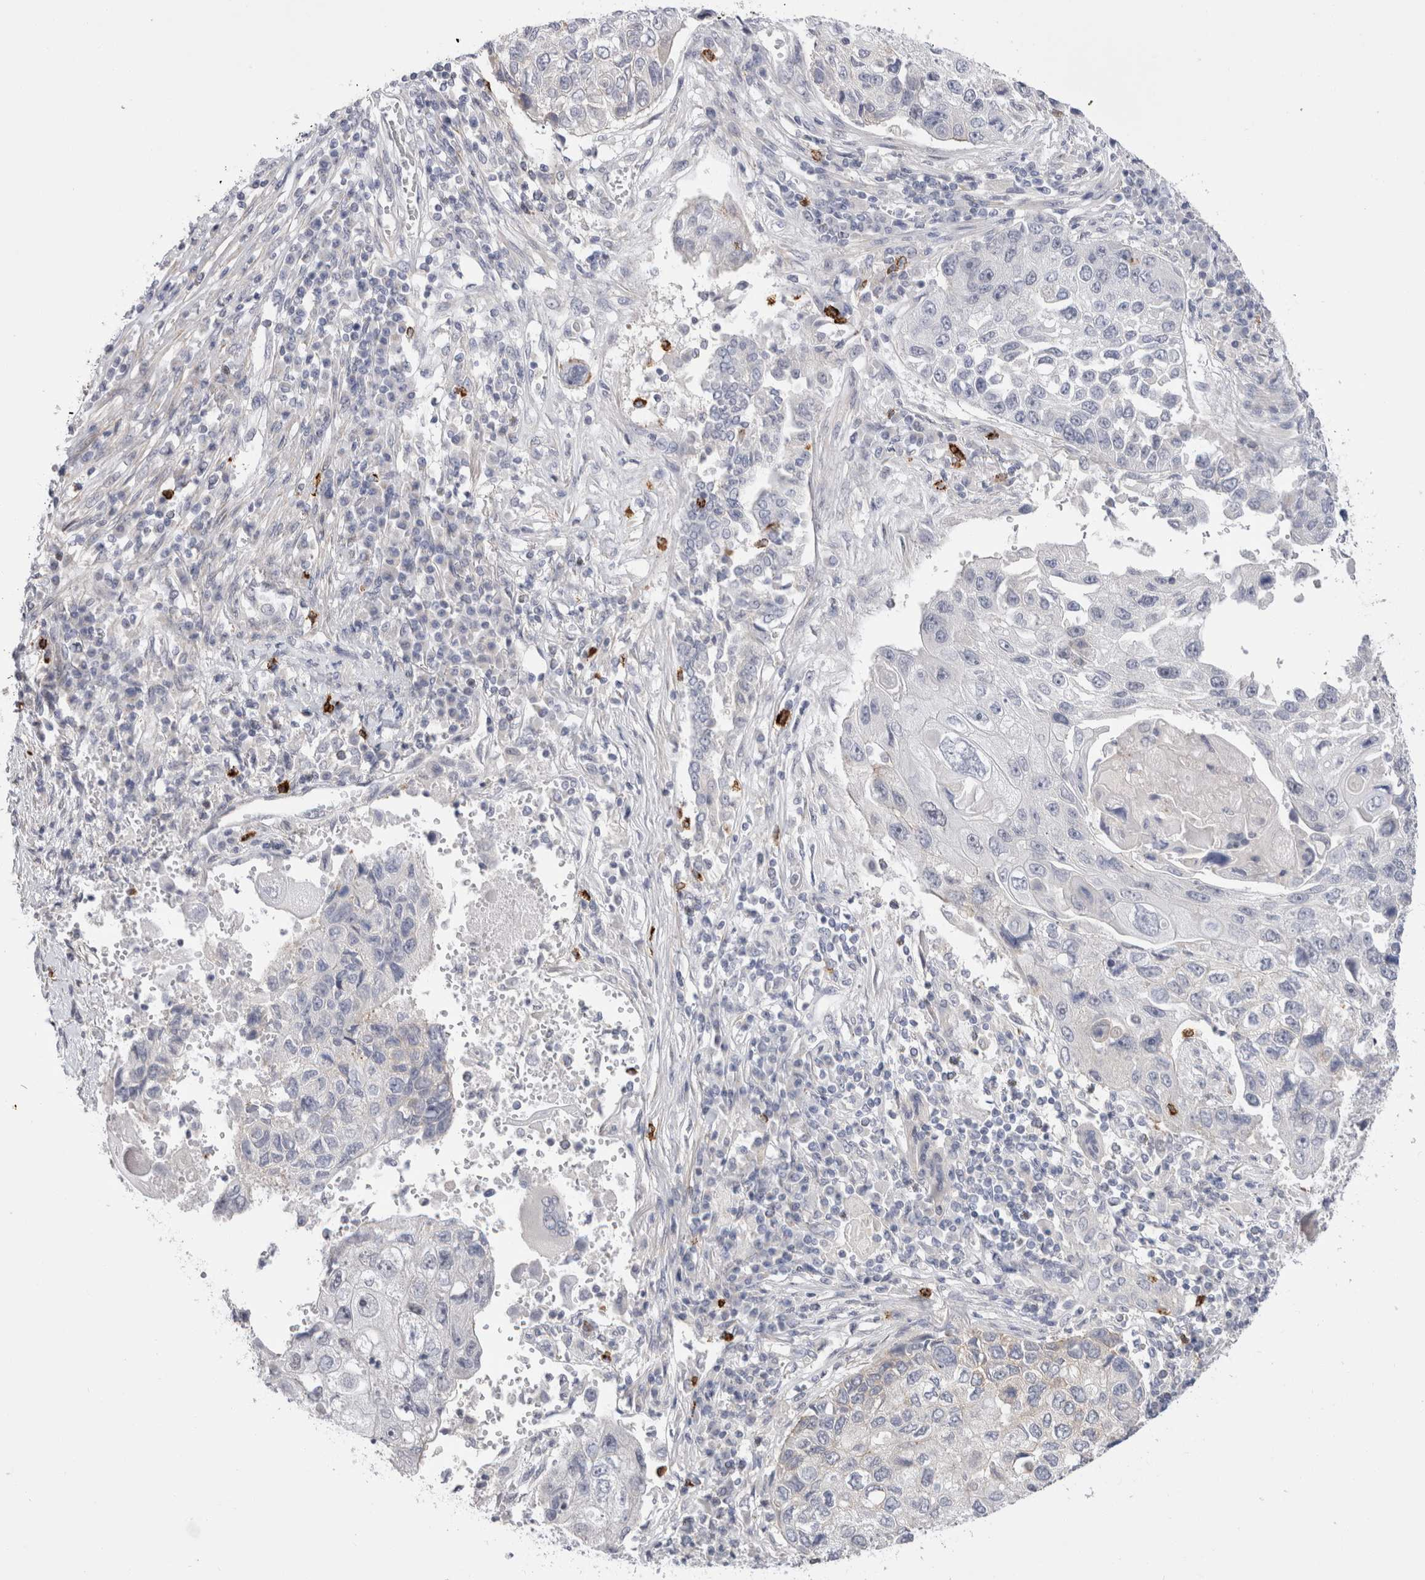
{"staining": {"intensity": "negative", "quantity": "none", "location": "none"}, "tissue": "lung cancer", "cell_type": "Tumor cells", "image_type": "cancer", "snomed": [{"axis": "morphology", "description": "Squamous cell carcinoma, NOS"}, {"axis": "topography", "description": "Lung"}], "caption": "Immunohistochemistry of human lung cancer displays no positivity in tumor cells. (DAB immunohistochemistry, high magnification).", "gene": "SPINK2", "patient": {"sex": "male", "age": 61}}